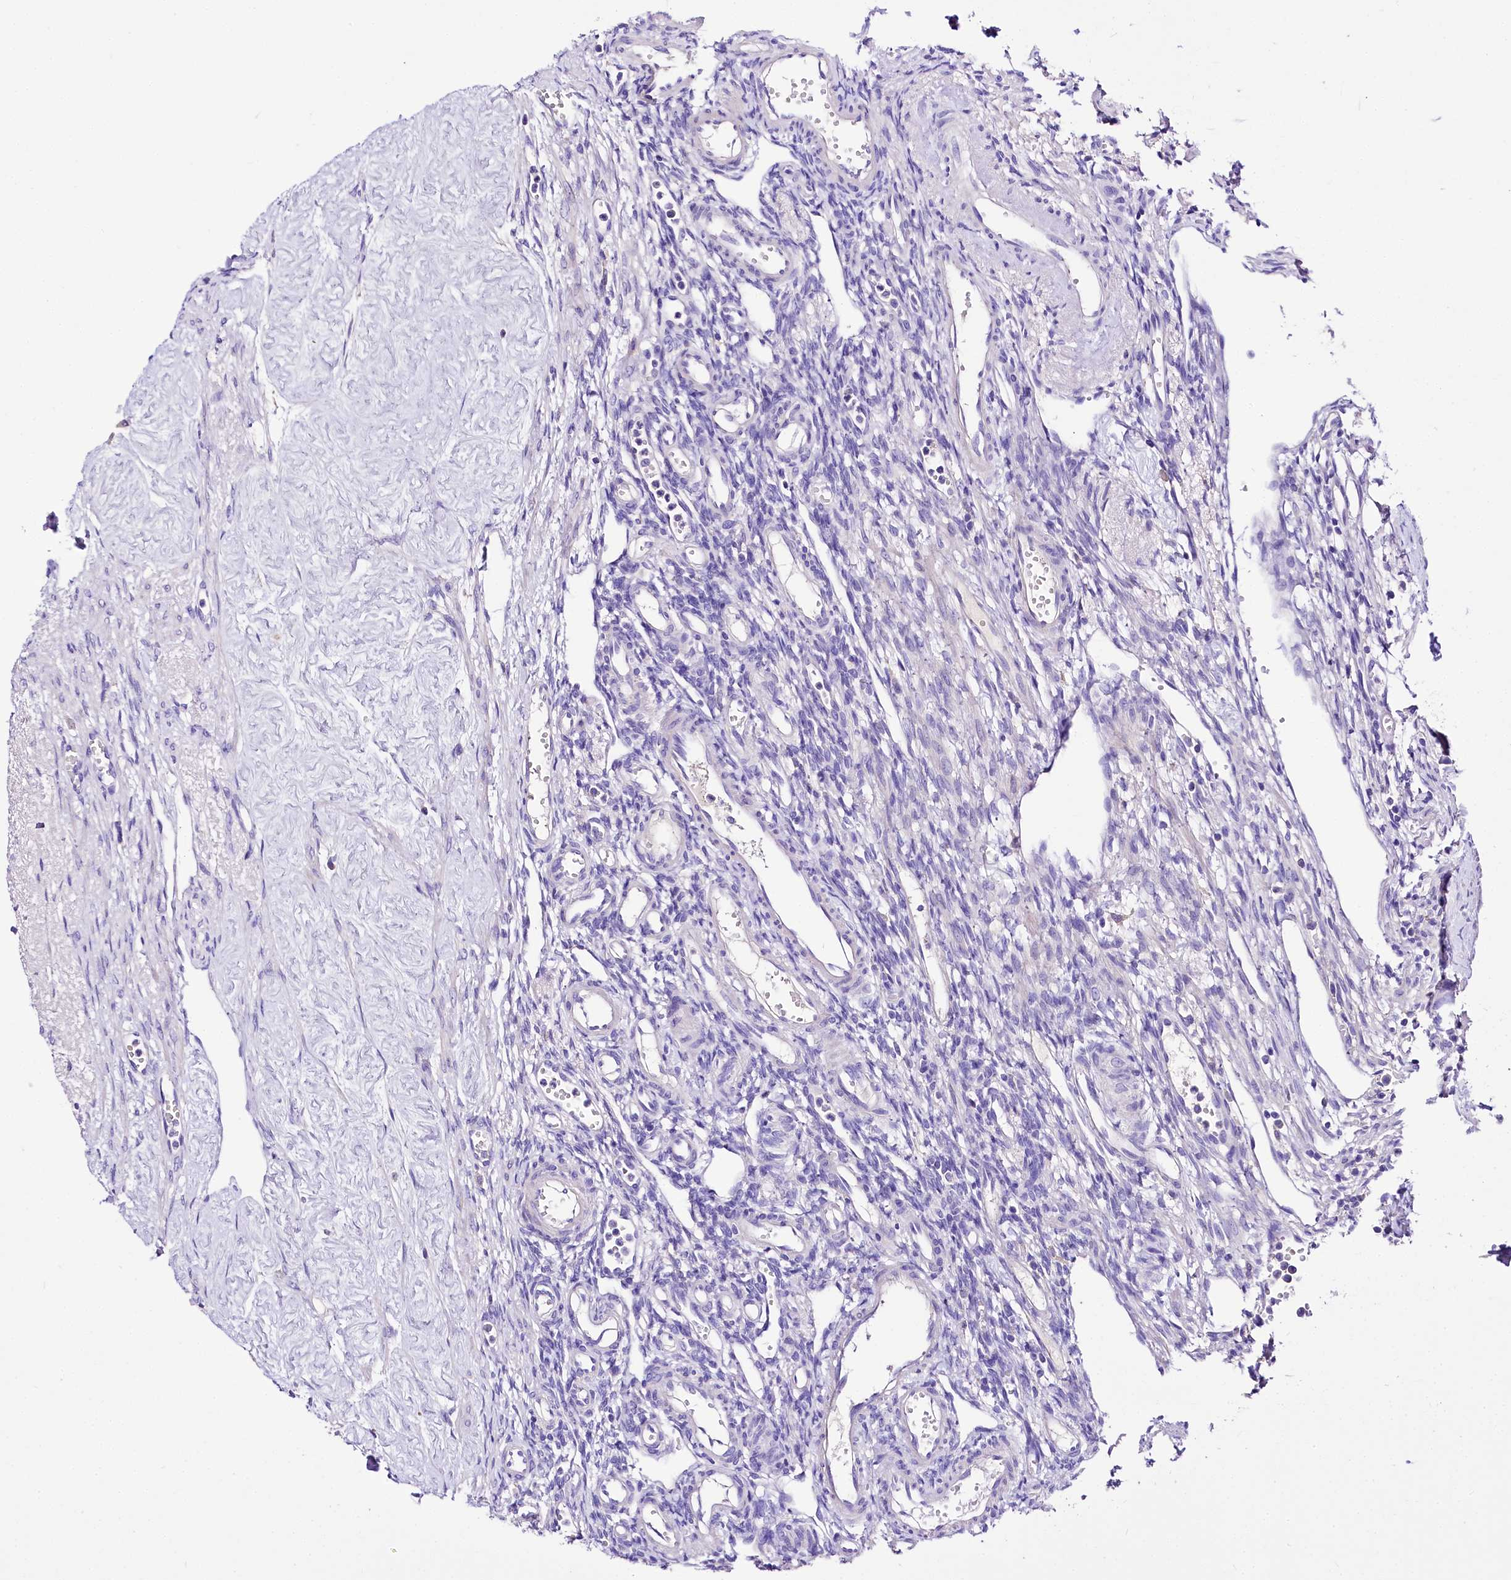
{"staining": {"intensity": "negative", "quantity": "none", "location": "none"}, "tissue": "ovary", "cell_type": "Ovarian stroma cells", "image_type": "normal", "snomed": [{"axis": "morphology", "description": "Normal tissue, NOS"}, {"axis": "morphology", "description": "Cyst, NOS"}, {"axis": "topography", "description": "Ovary"}], "caption": "The immunohistochemistry (IHC) histopathology image has no significant staining in ovarian stroma cells of ovary. Nuclei are stained in blue.", "gene": "A2ML1", "patient": {"sex": "female", "age": 33}}